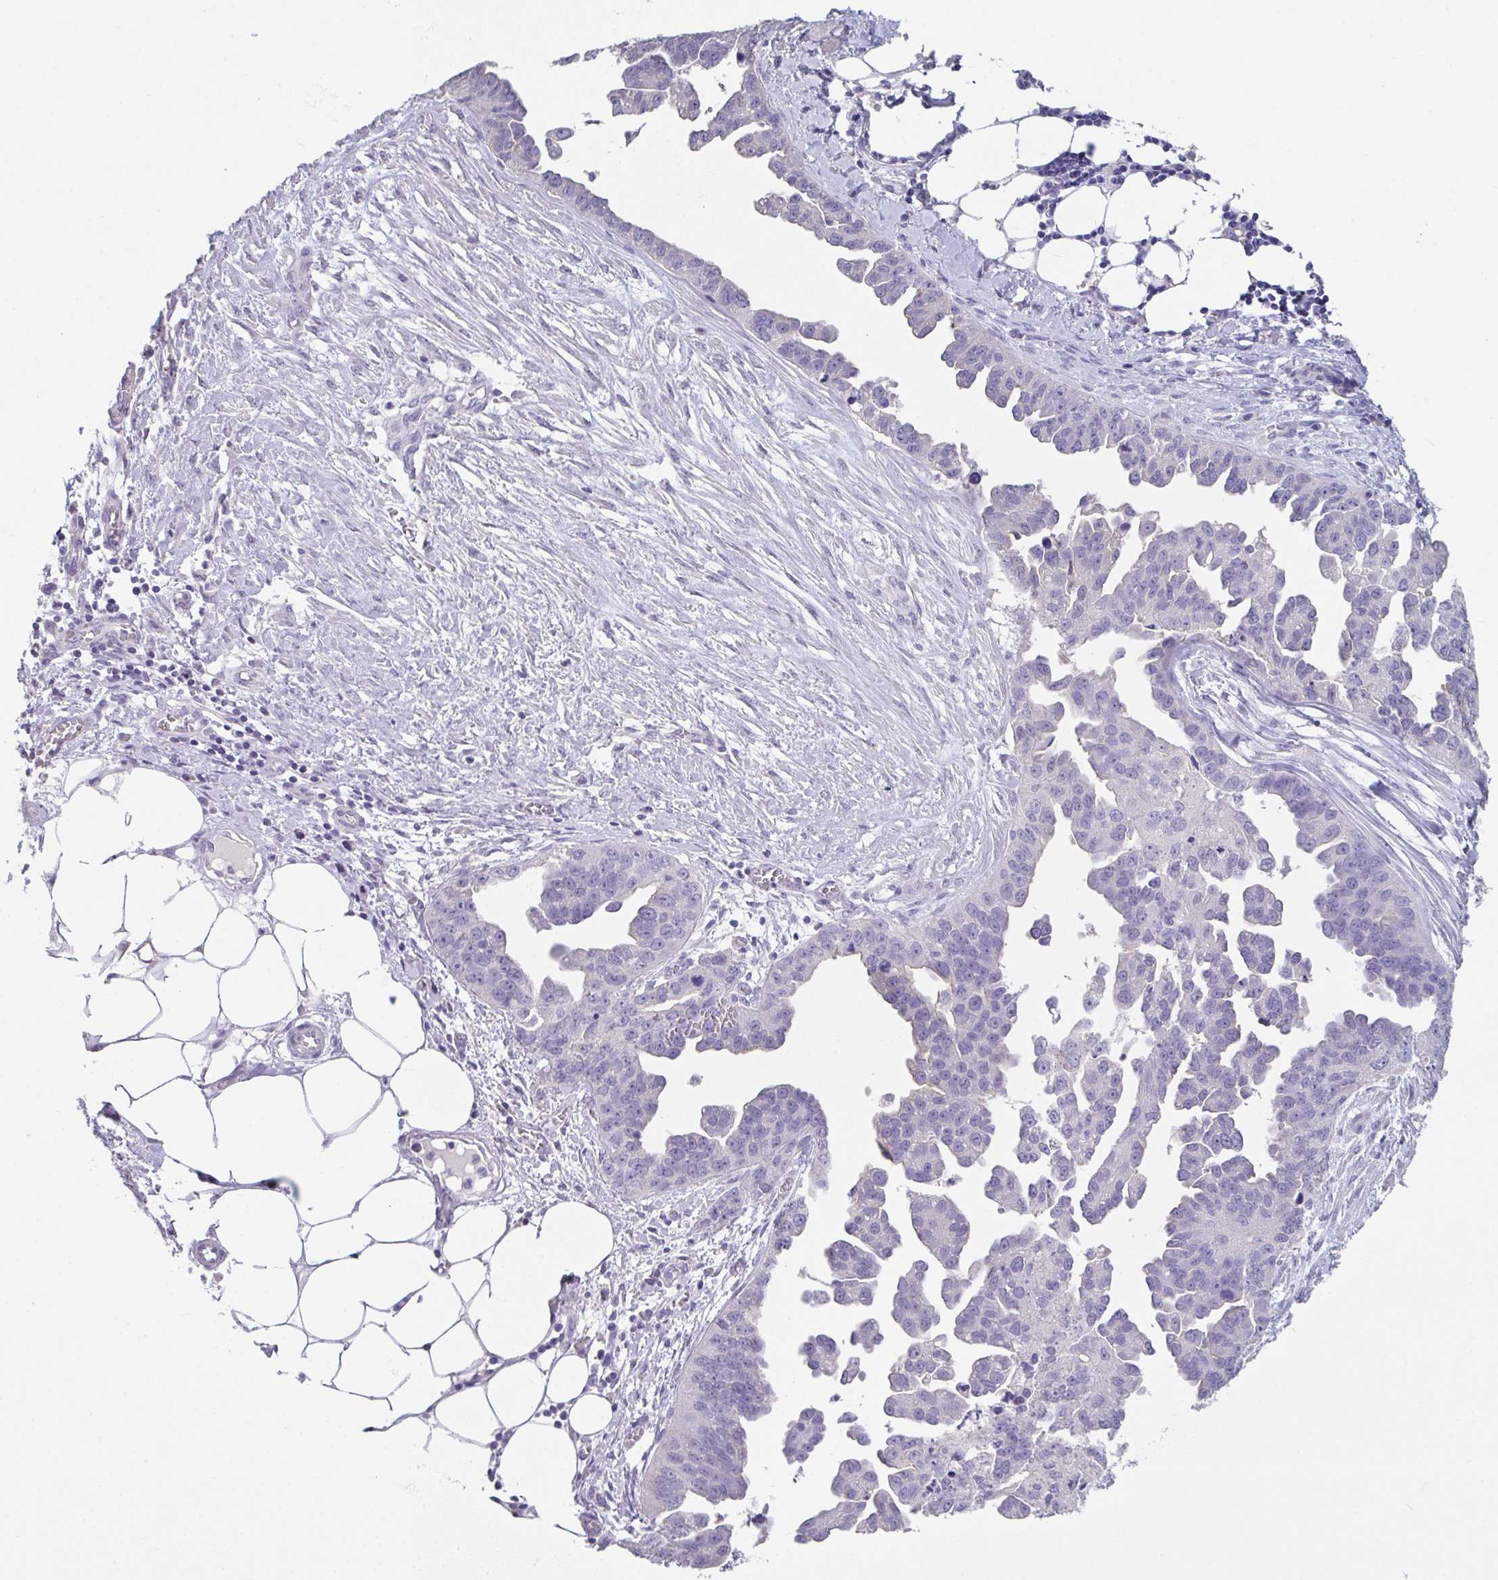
{"staining": {"intensity": "negative", "quantity": "none", "location": "none"}, "tissue": "ovarian cancer", "cell_type": "Tumor cells", "image_type": "cancer", "snomed": [{"axis": "morphology", "description": "Cystadenocarcinoma, serous, NOS"}, {"axis": "topography", "description": "Ovary"}], "caption": "A micrograph of serous cystadenocarcinoma (ovarian) stained for a protein reveals no brown staining in tumor cells.", "gene": "SLC44A4", "patient": {"sex": "female", "age": 75}}